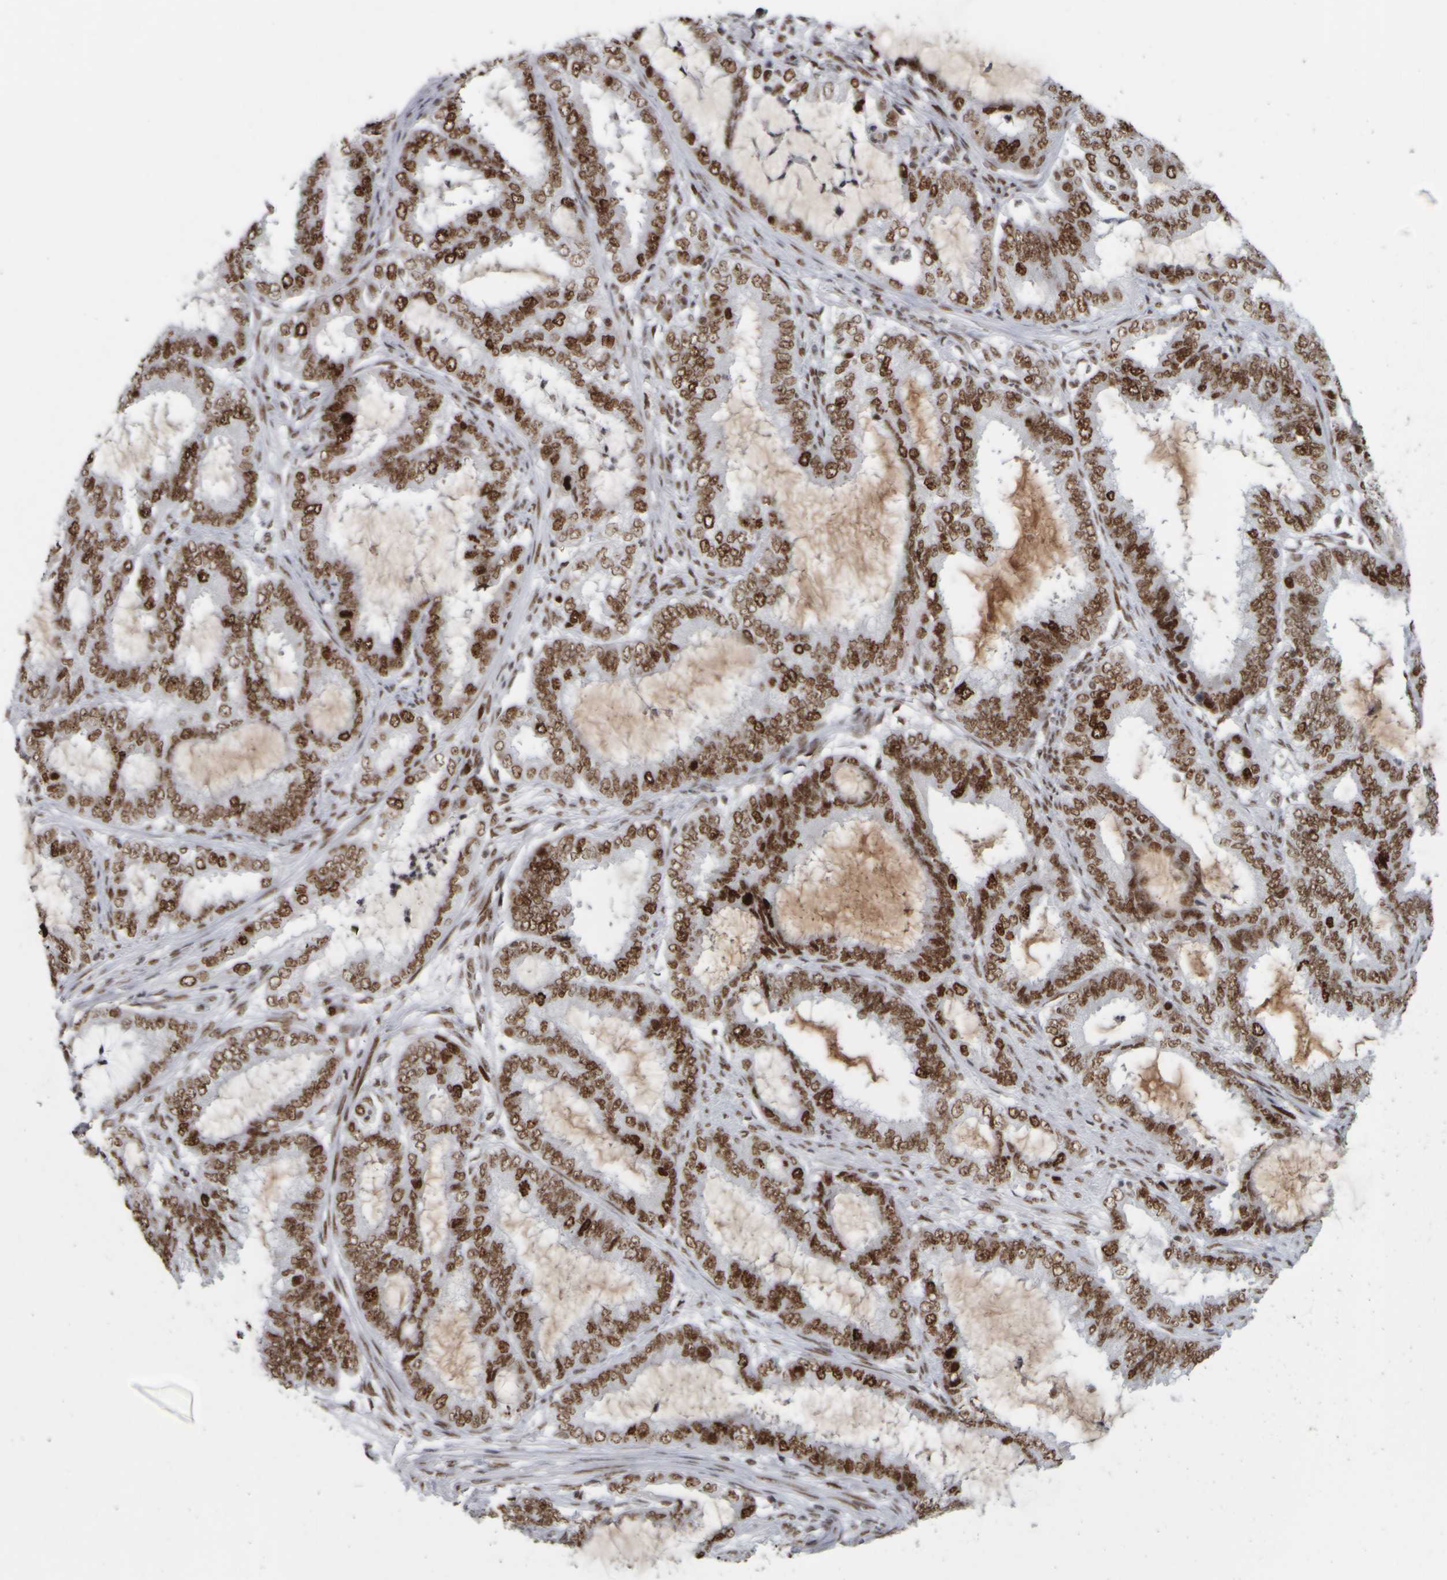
{"staining": {"intensity": "moderate", "quantity": ">75%", "location": "nuclear"}, "tissue": "endometrial cancer", "cell_type": "Tumor cells", "image_type": "cancer", "snomed": [{"axis": "morphology", "description": "Adenocarcinoma, NOS"}, {"axis": "topography", "description": "Endometrium"}], "caption": "DAB (3,3'-diaminobenzidine) immunohistochemical staining of human endometrial cancer exhibits moderate nuclear protein expression in about >75% of tumor cells.", "gene": "TOP2B", "patient": {"sex": "female", "age": 51}}